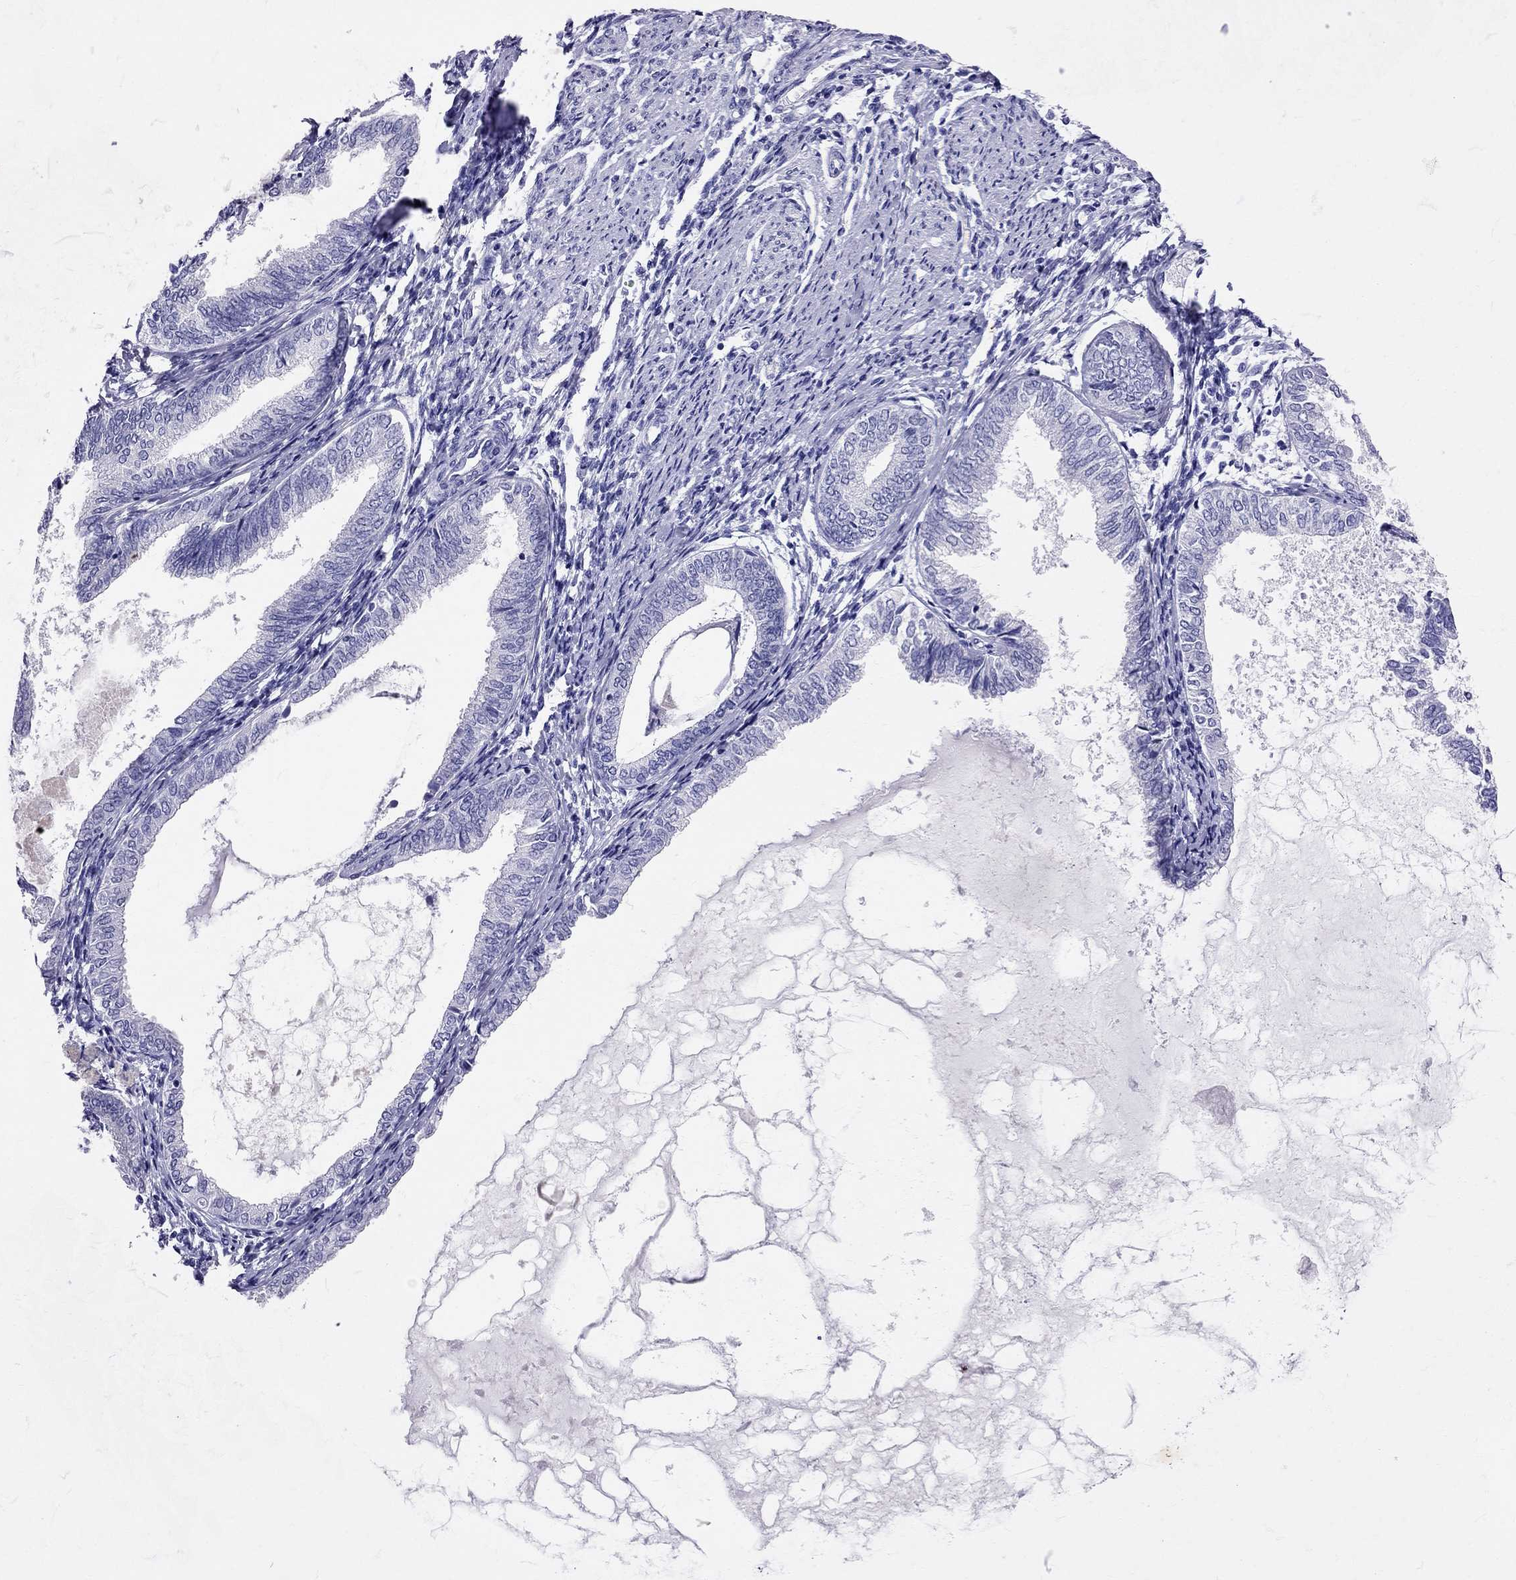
{"staining": {"intensity": "negative", "quantity": "none", "location": "none"}, "tissue": "endometrial cancer", "cell_type": "Tumor cells", "image_type": "cancer", "snomed": [{"axis": "morphology", "description": "Adenocarcinoma, NOS"}, {"axis": "topography", "description": "Endometrium"}], "caption": "This is a micrograph of immunohistochemistry (IHC) staining of endometrial adenocarcinoma, which shows no staining in tumor cells.", "gene": "AVP", "patient": {"sex": "female", "age": 68}}